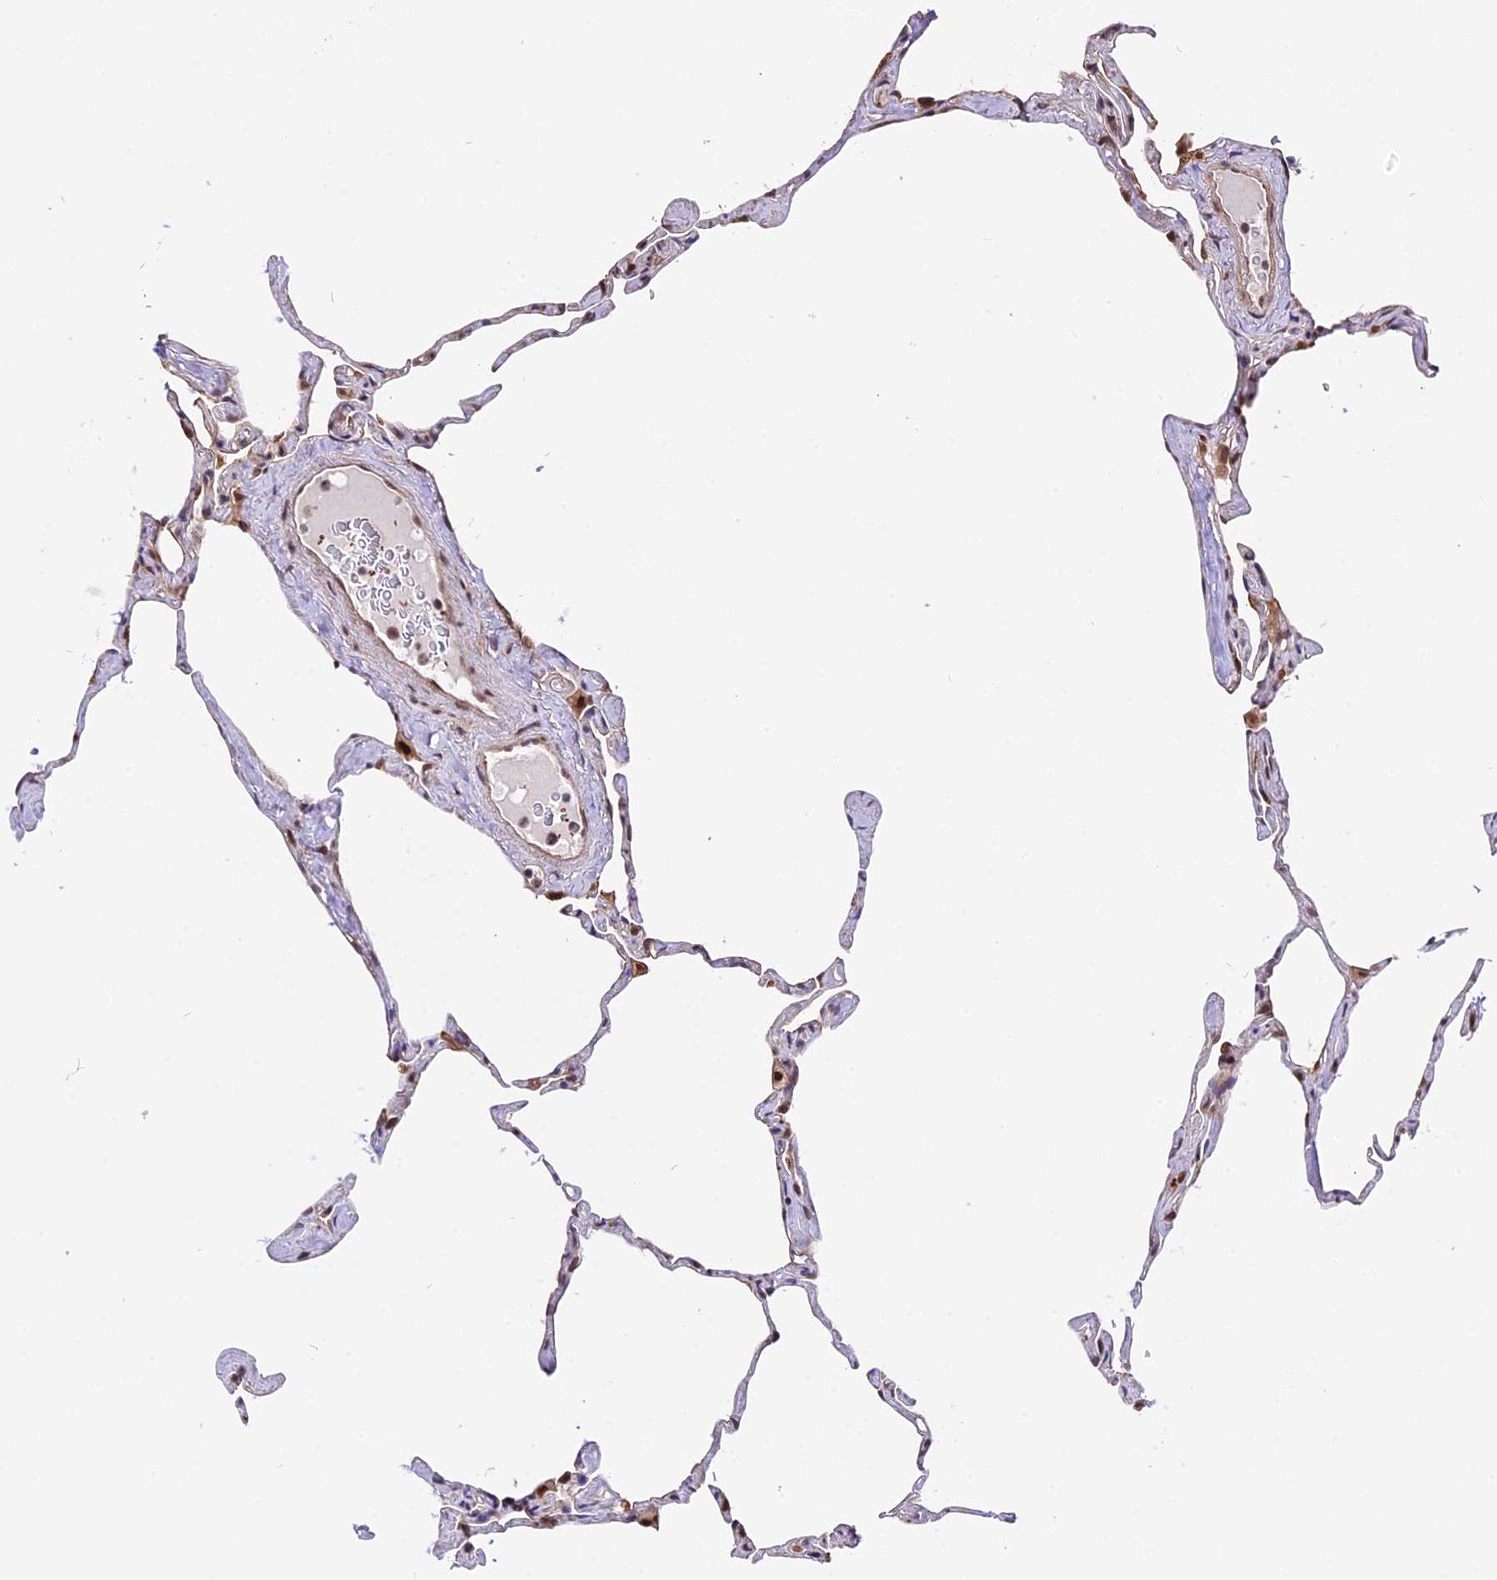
{"staining": {"intensity": "negative", "quantity": "none", "location": "none"}, "tissue": "lung", "cell_type": "Alveolar cells", "image_type": "normal", "snomed": [{"axis": "morphology", "description": "Normal tissue, NOS"}, {"axis": "topography", "description": "Lung"}], "caption": "Immunohistochemical staining of benign lung exhibits no significant positivity in alveolar cells.", "gene": "HERPUD1", "patient": {"sex": "male", "age": 65}}